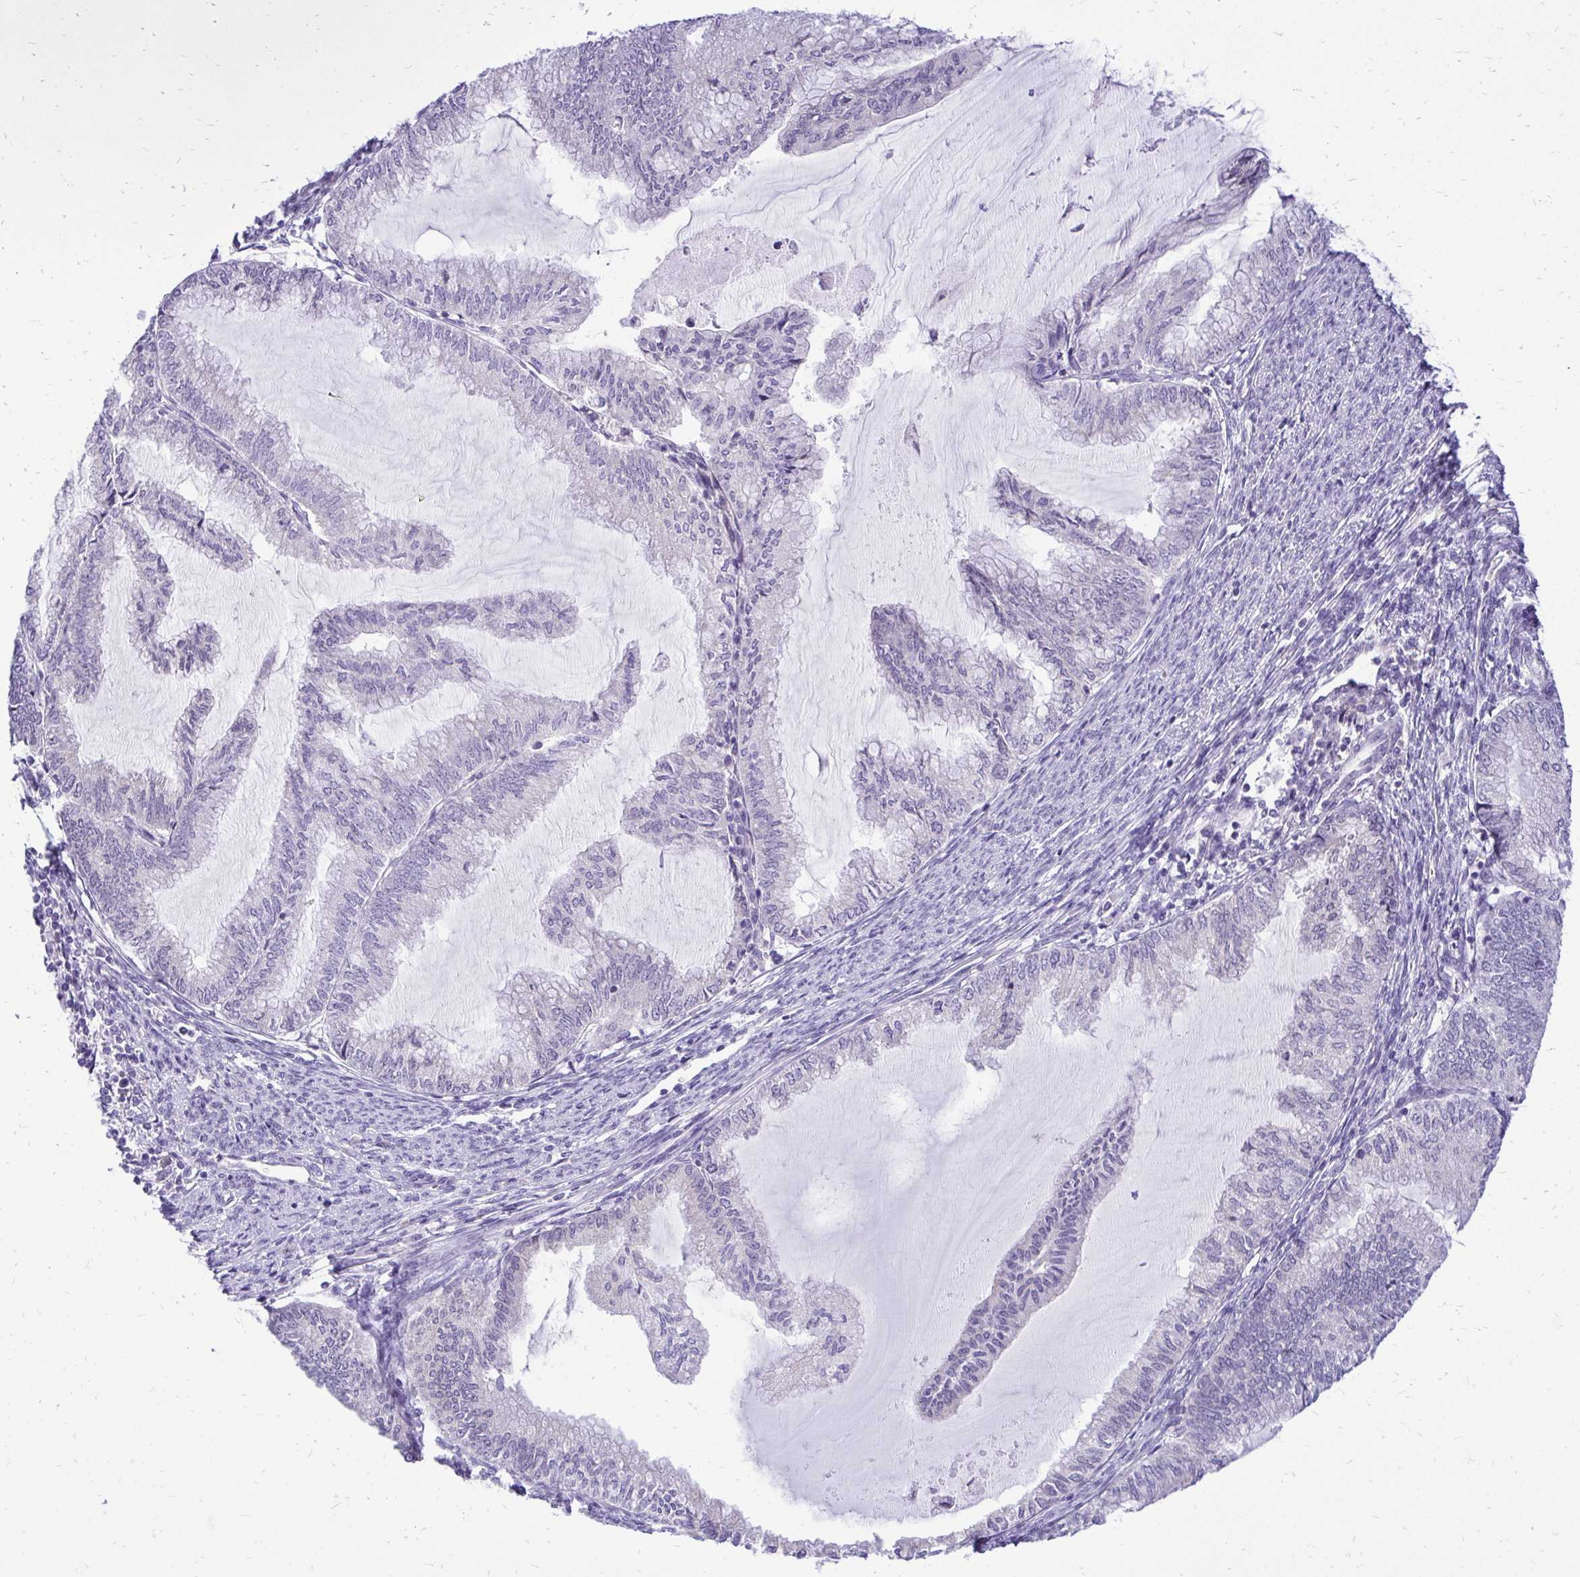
{"staining": {"intensity": "negative", "quantity": "none", "location": "none"}, "tissue": "endometrial cancer", "cell_type": "Tumor cells", "image_type": "cancer", "snomed": [{"axis": "morphology", "description": "Adenocarcinoma, NOS"}, {"axis": "topography", "description": "Endometrium"}], "caption": "Tumor cells are negative for protein expression in human endometrial cancer.", "gene": "NIFK", "patient": {"sex": "female", "age": 79}}